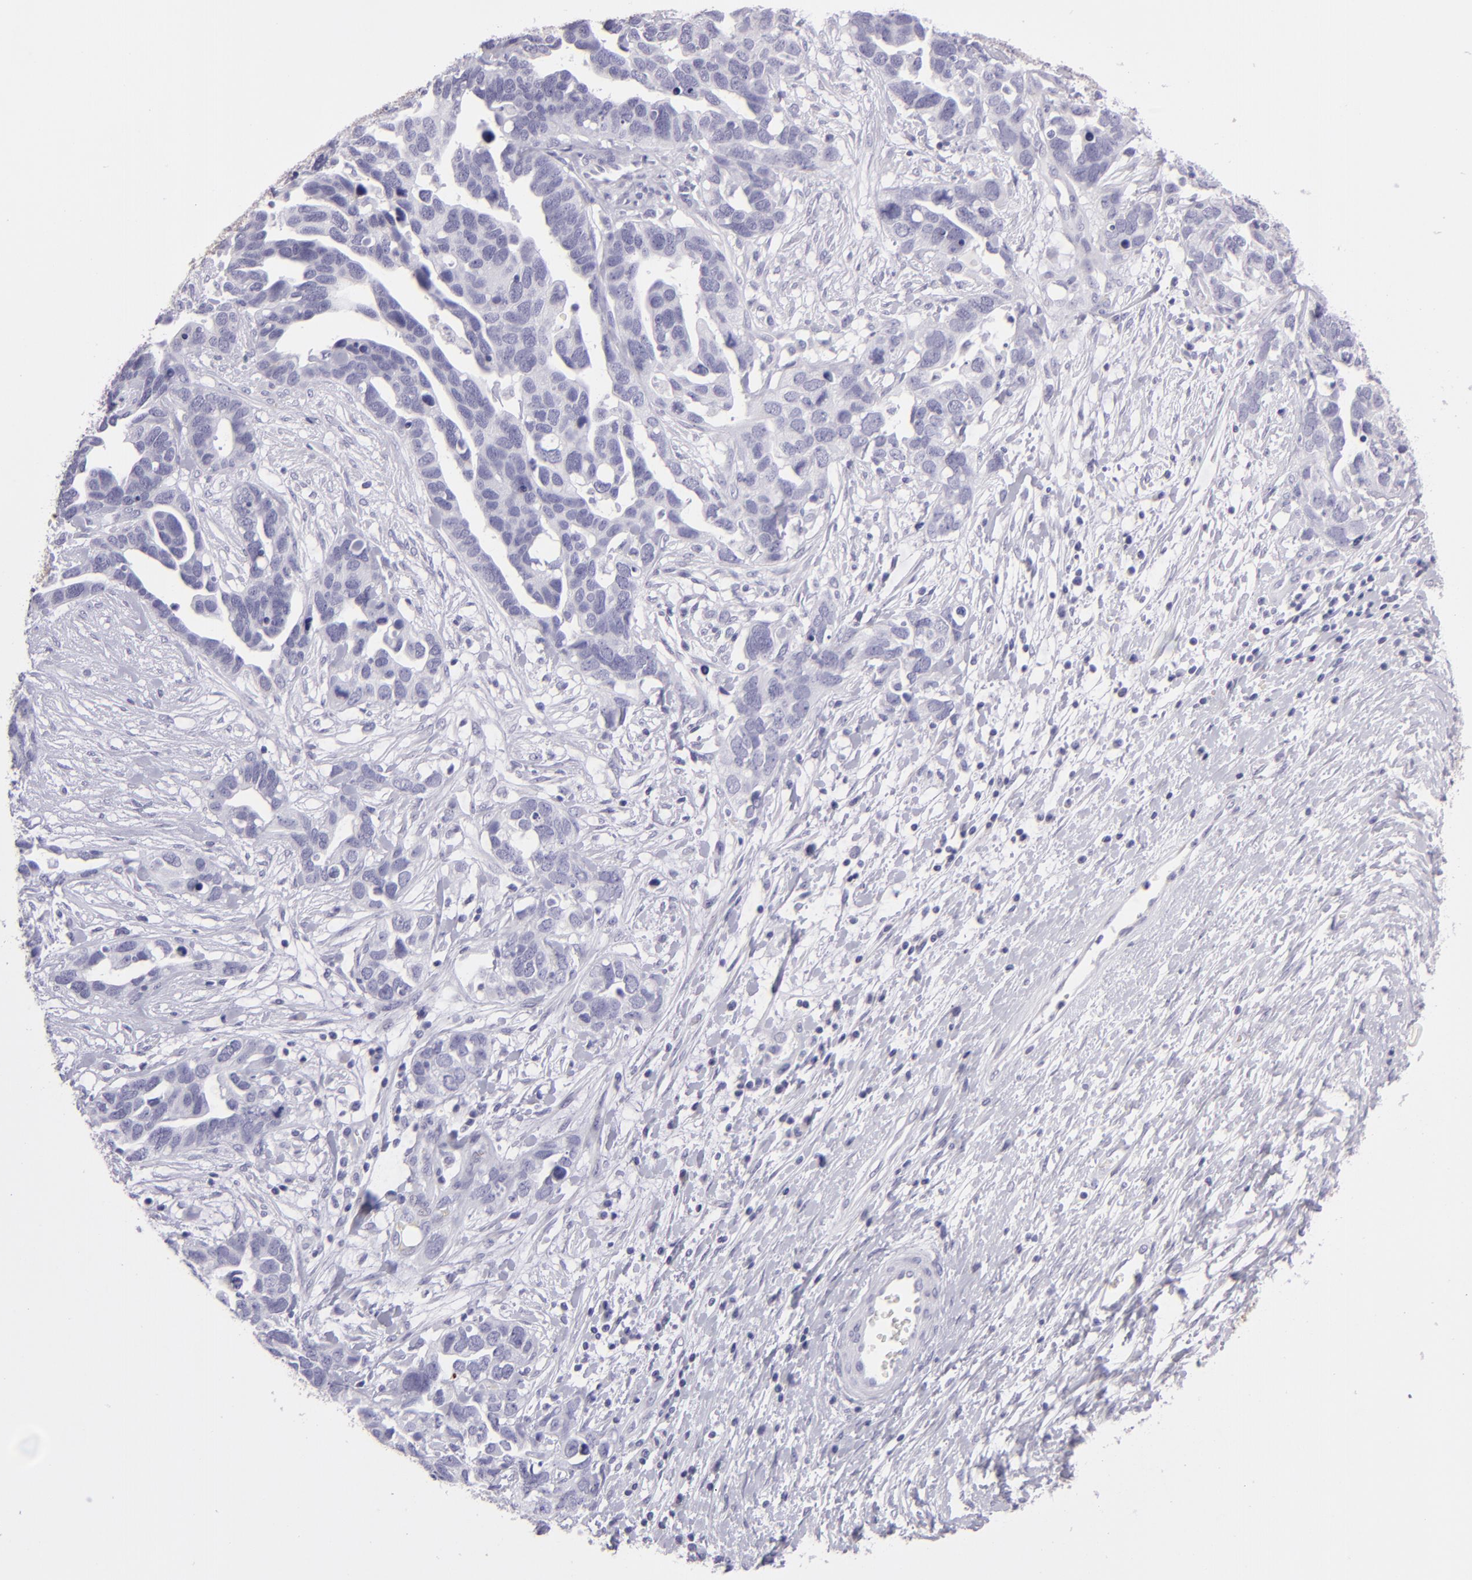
{"staining": {"intensity": "negative", "quantity": "none", "location": "none"}, "tissue": "ovarian cancer", "cell_type": "Tumor cells", "image_type": "cancer", "snomed": [{"axis": "morphology", "description": "Cystadenocarcinoma, serous, NOS"}, {"axis": "topography", "description": "Ovary"}], "caption": "This is an immunohistochemistry (IHC) photomicrograph of ovarian serous cystadenocarcinoma. There is no expression in tumor cells.", "gene": "MUC5AC", "patient": {"sex": "female", "age": 54}}